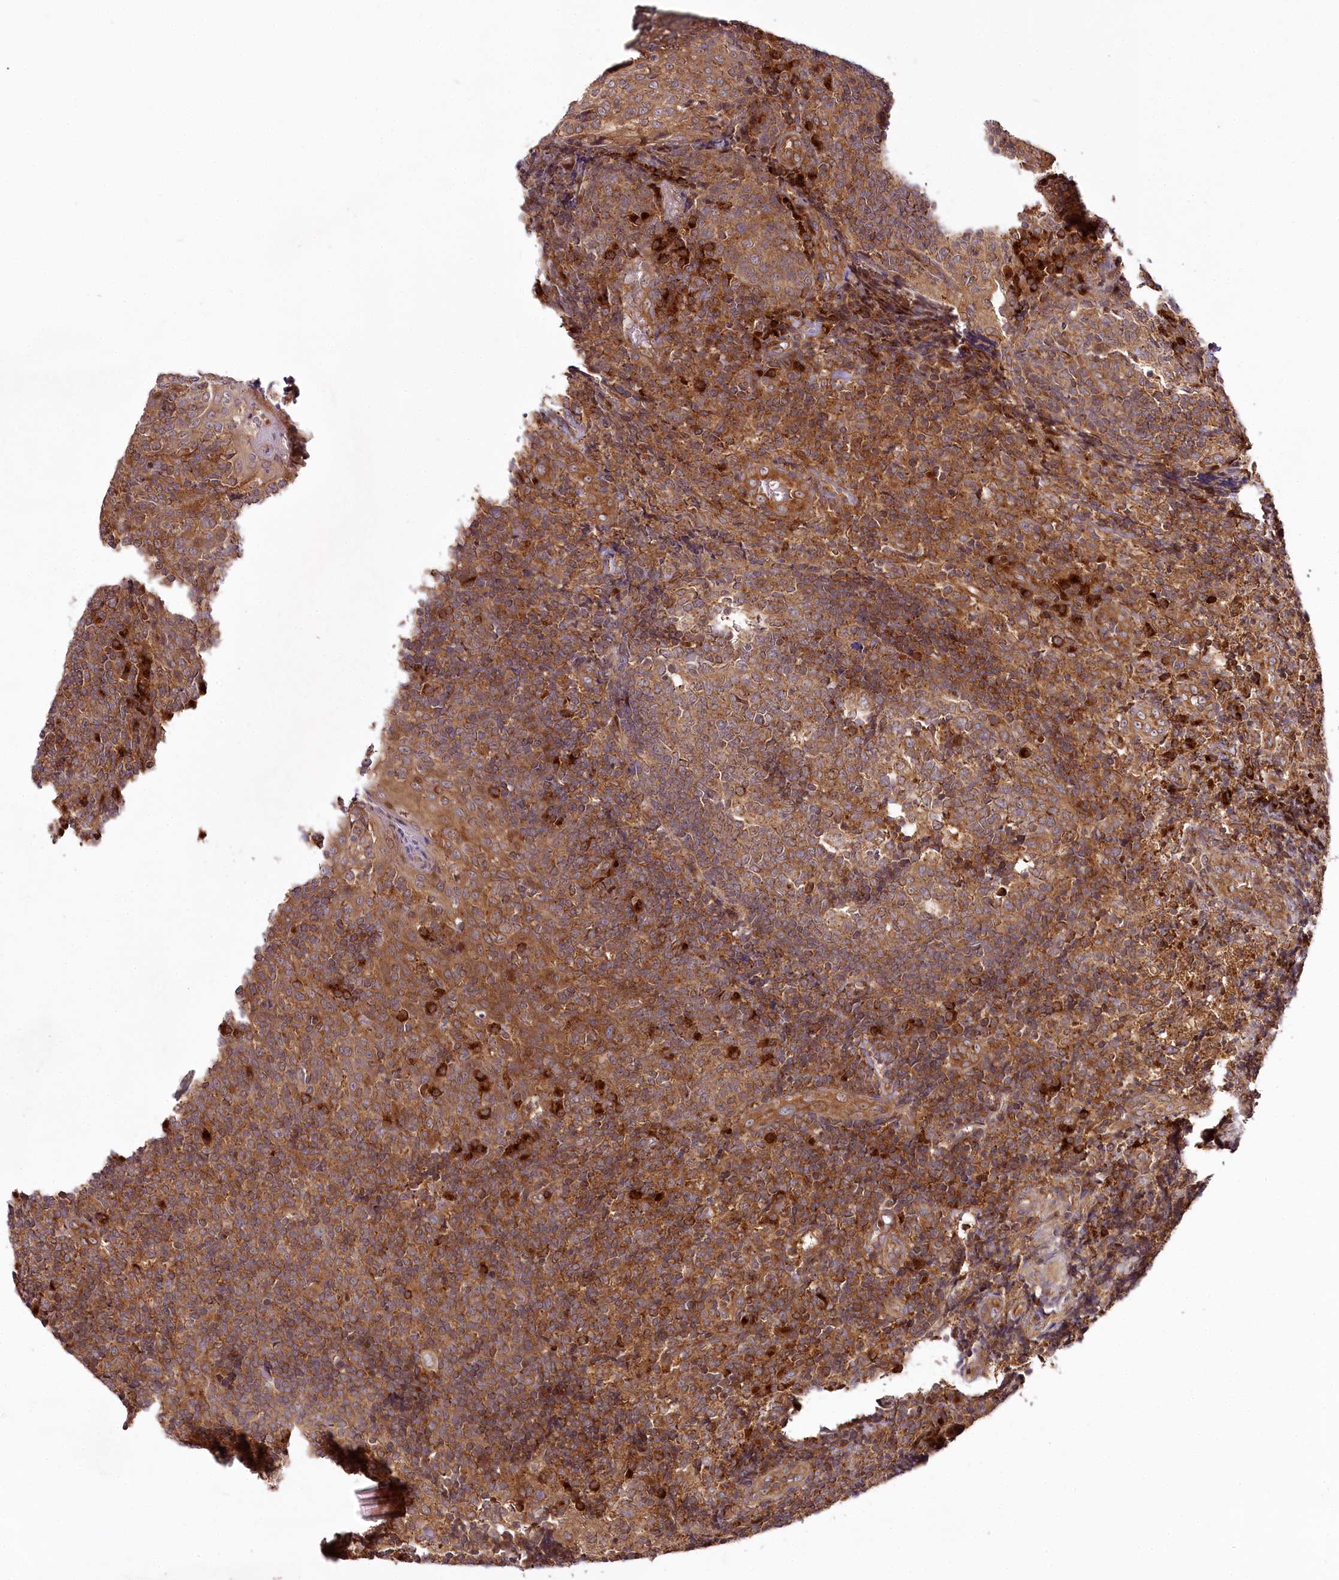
{"staining": {"intensity": "moderate", "quantity": ">75%", "location": "cytoplasmic/membranous"}, "tissue": "tonsil", "cell_type": "Germinal center cells", "image_type": "normal", "snomed": [{"axis": "morphology", "description": "Normal tissue, NOS"}, {"axis": "topography", "description": "Tonsil"}], "caption": "Protein staining reveals moderate cytoplasmic/membranous expression in approximately >75% of germinal center cells in benign tonsil.", "gene": "COPG1", "patient": {"sex": "female", "age": 19}}